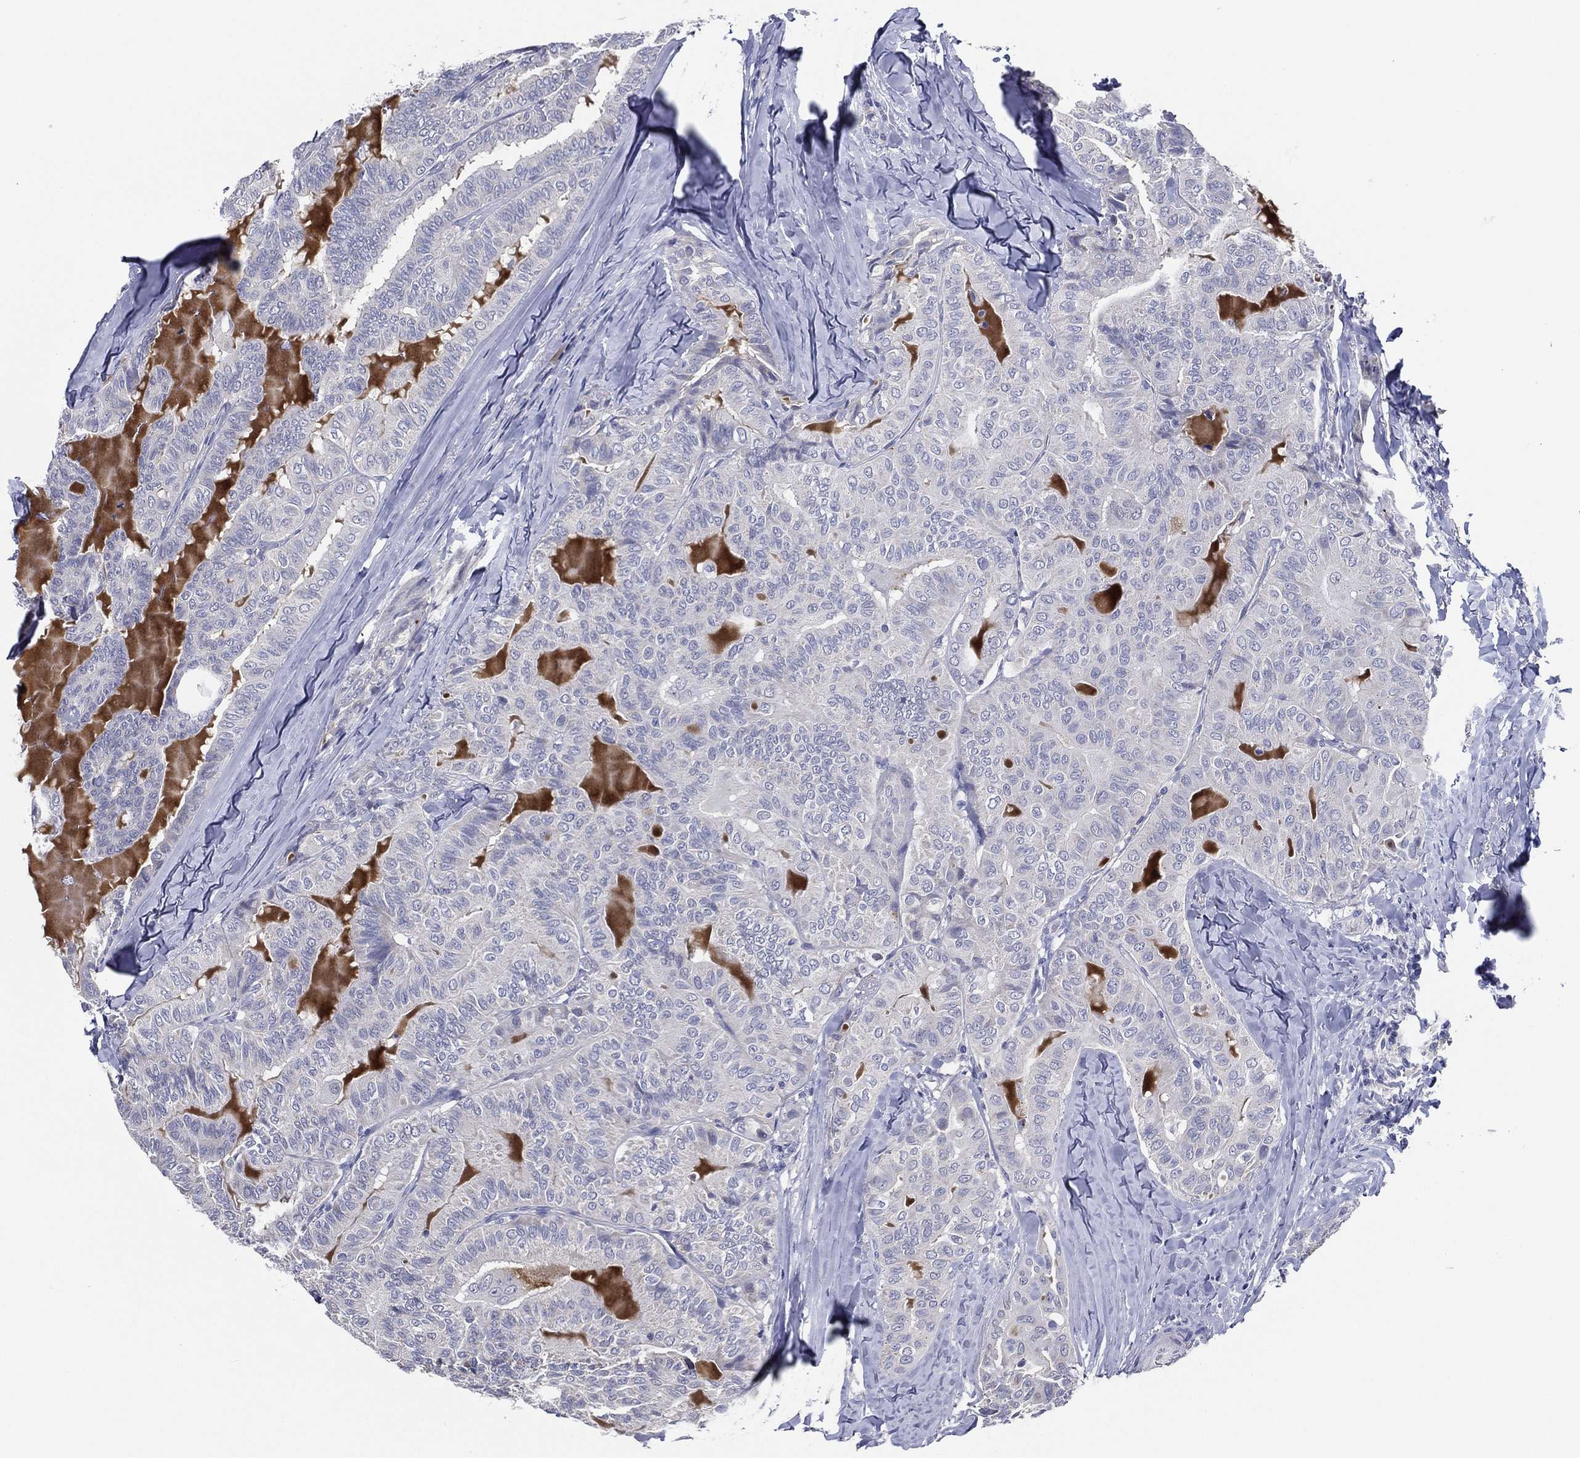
{"staining": {"intensity": "negative", "quantity": "none", "location": "none"}, "tissue": "thyroid cancer", "cell_type": "Tumor cells", "image_type": "cancer", "snomed": [{"axis": "morphology", "description": "Papillary adenocarcinoma, NOS"}, {"axis": "topography", "description": "Thyroid gland"}], "caption": "Tumor cells are negative for brown protein staining in thyroid papillary adenocarcinoma.", "gene": "SLC13A4", "patient": {"sex": "female", "age": 68}}